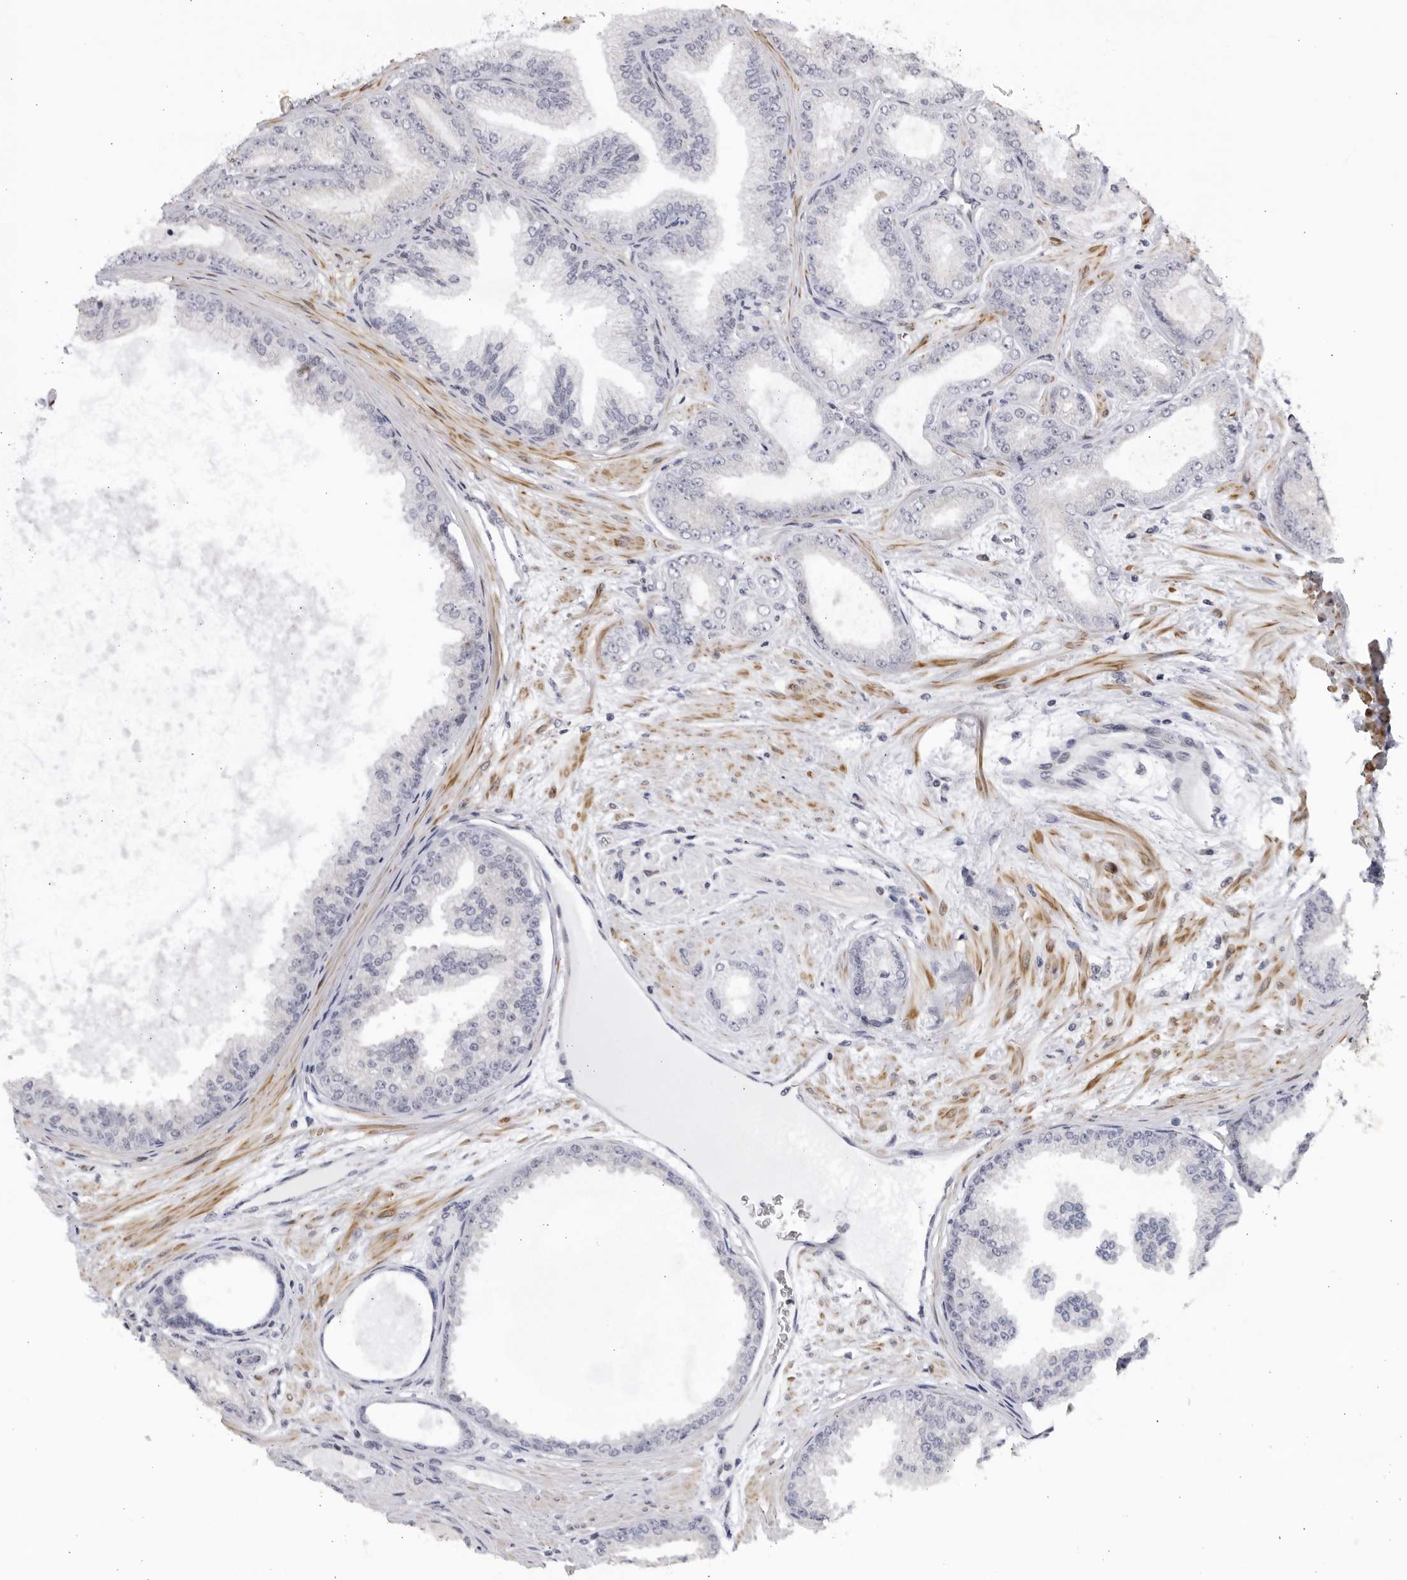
{"staining": {"intensity": "negative", "quantity": "none", "location": "none"}, "tissue": "prostate cancer", "cell_type": "Tumor cells", "image_type": "cancer", "snomed": [{"axis": "morphology", "description": "Adenocarcinoma, Low grade"}, {"axis": "topography", "description": "Prostate"}], "caption": "DAB (3,3'-diaminobenzidine) immunohistochemical staining of low-grade adenocarcinoma (prostate) shows no significant staining in tumor cells.", "gene": "CNBD1", "patient": {"sex": "male", "age": 63}}